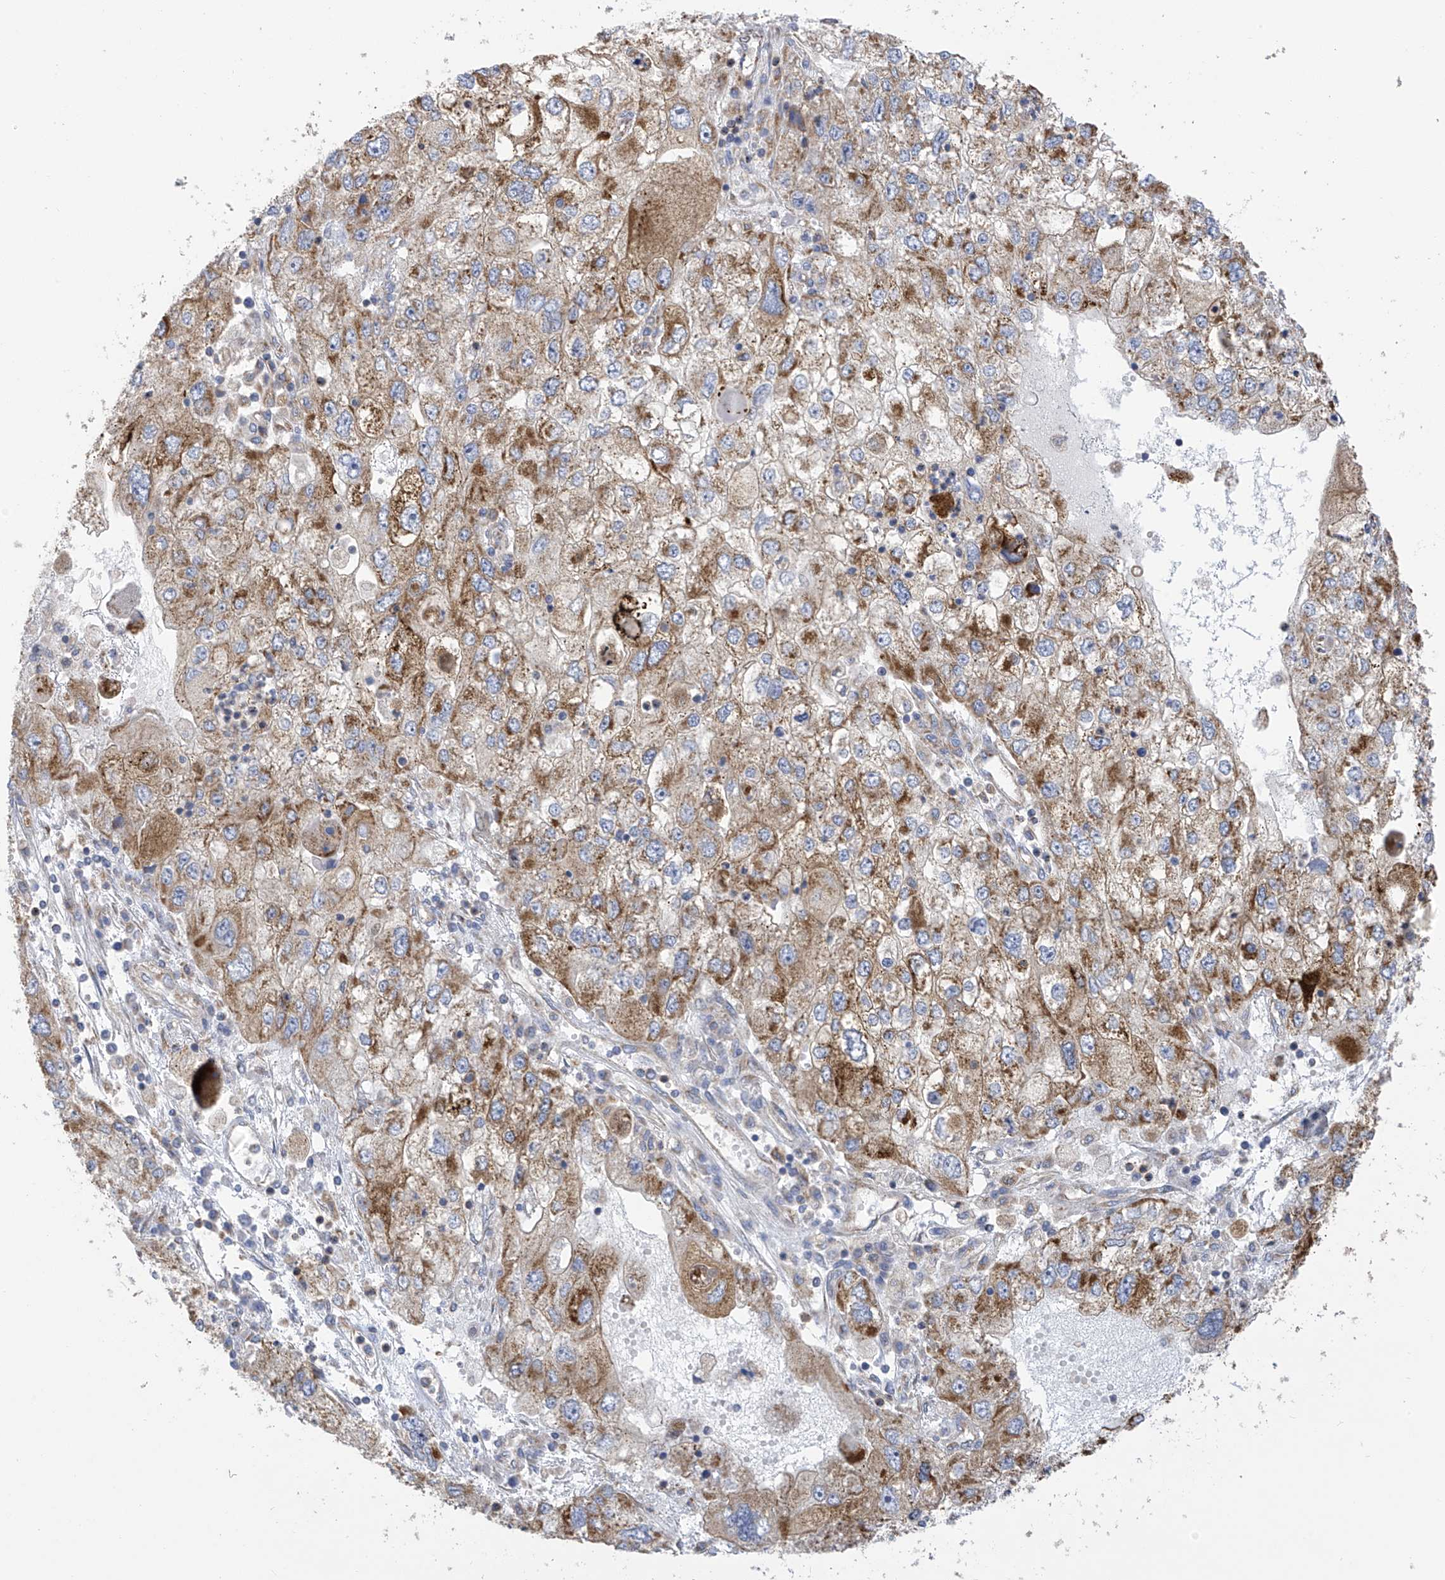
{"staining": {"intensity": "moderate", "quantity": ">75%", "location": "cytoplasmic/membranous"}, "tissue": "endometrial cancer", "cell_type": "Tumor cells", "image_type": "cancer", "snomed": [{"axis": "morphology", "description": "Adenocarcinoma, NOS"}, {"axis": "topography", "description": "Endometrium"}], "caption": "Endometrial cancer stained with DAB immunohistochemistry shows medium levels of moderate cytoplasmic/membranous staining in approximately >75% of tumor cells.", "gene": "ITM2B", "patient": {"sex": "female", "age": 49}}